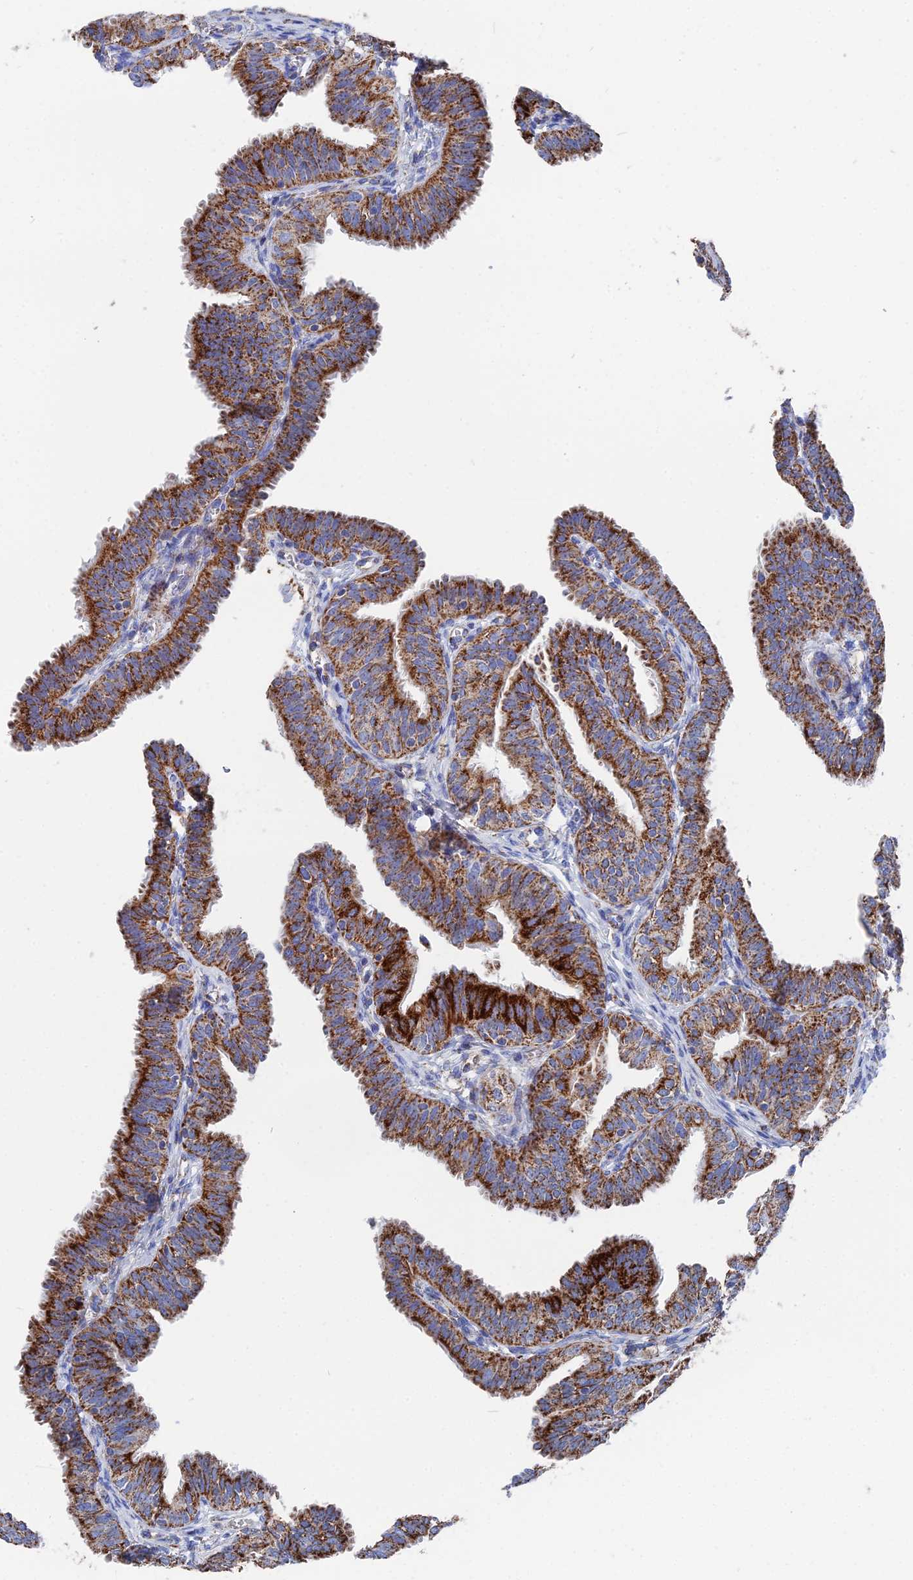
{"staining": {"intensity": "strong", "quantity": ">75%", "location": "cytoplasmic/membranous"}, "tissue": "fallopian tube", "cell_type": "Glandular cells", "image_type": "normal", "snomed": [{"axis": "morphology", "description": "Normal tissue, NOS"}, {"axis": "topography", "description": "Fallopian tube"}], "caption": "Fallopian tube stained with IHC reveals strong cytoplasmic/membranous positivity in approximately >75% of glandular cells.", "gene": "IFT80", "patient": {"sex": "female", "age": 35}}